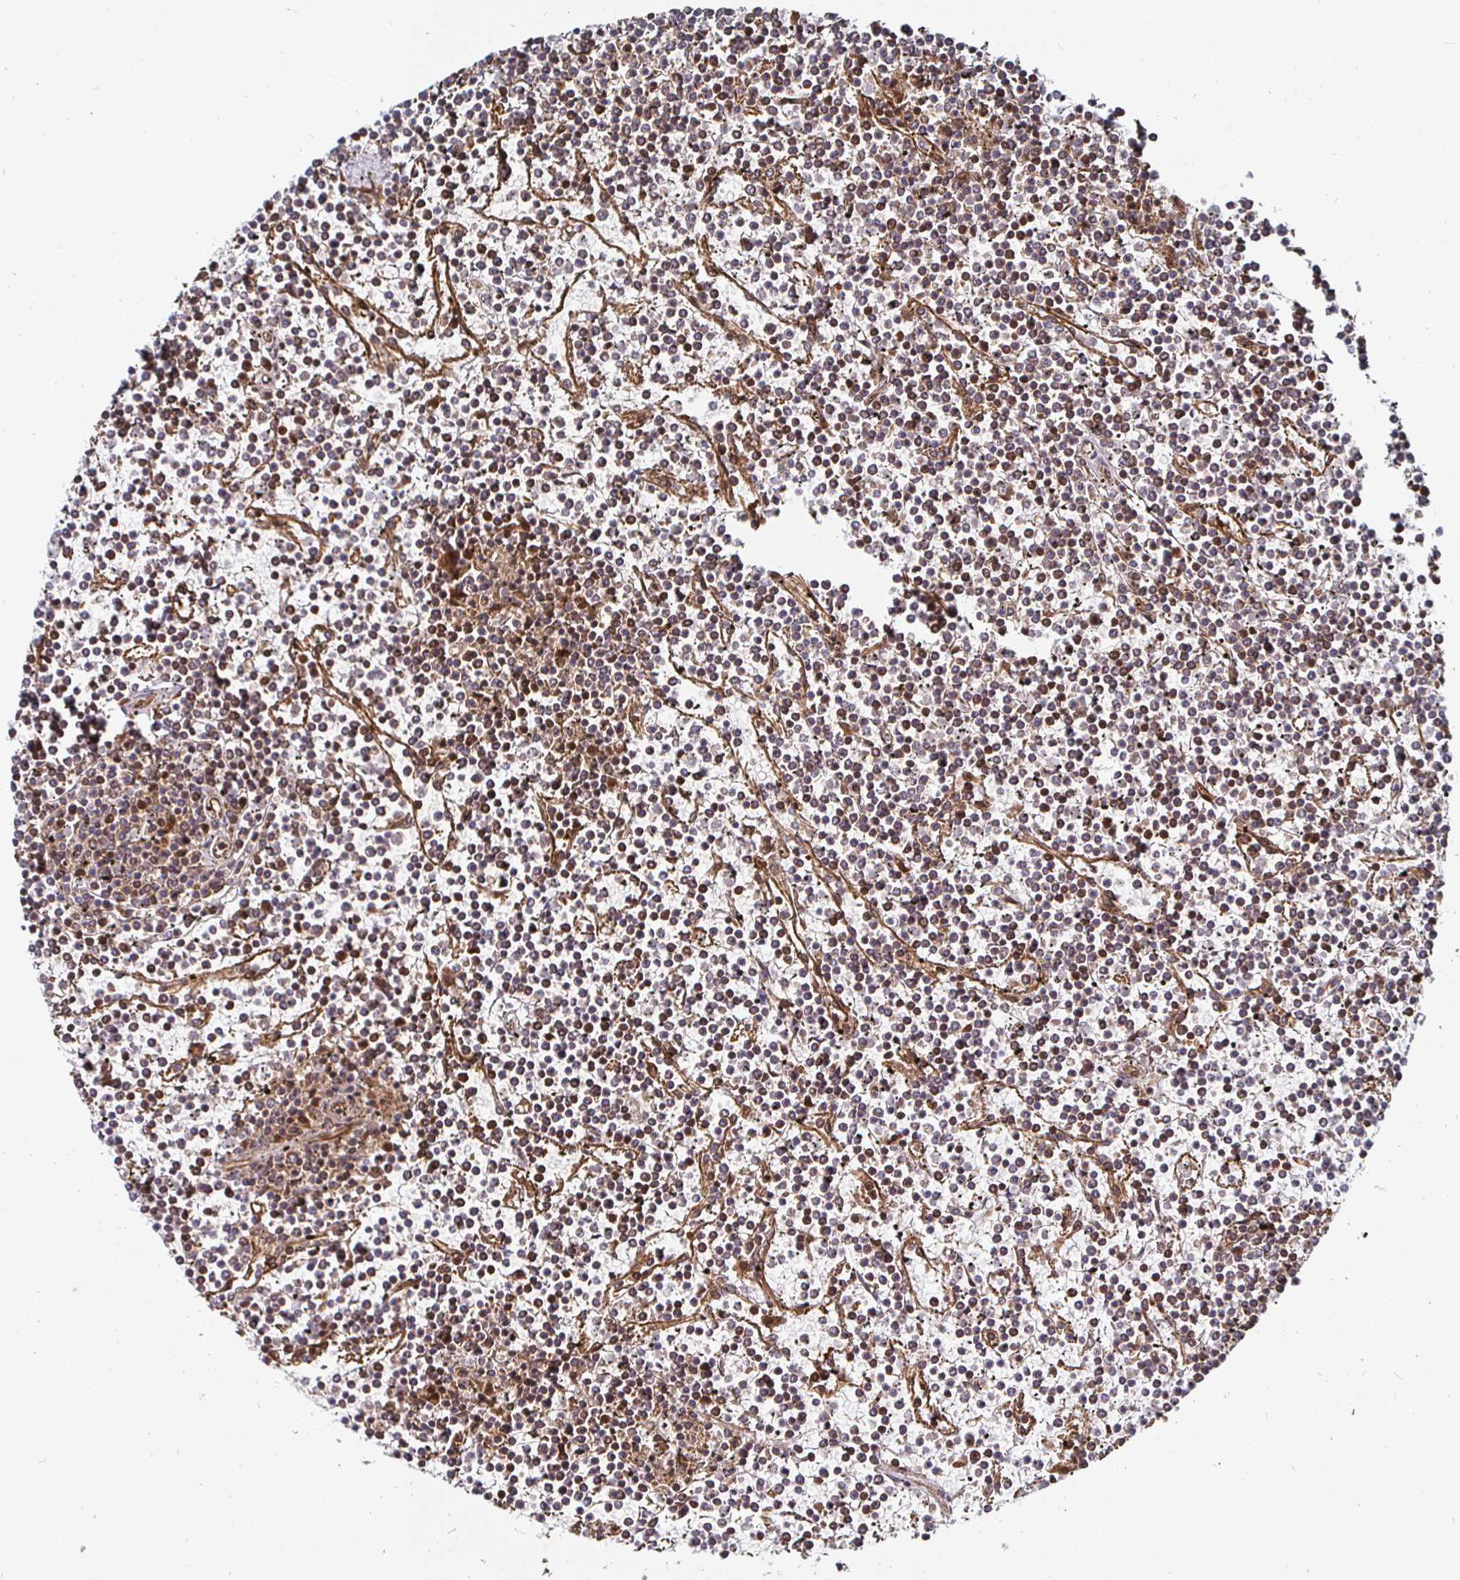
{"staining": {"intensity": "weak", "quantity": "<25%", "location": "cytoplasmic/membranous"}, "tissue": "lymphoma", "cell_type": "Tumor cells", "image_type": "cancer", "snomed": [{"axis": "morphology", "description": "Malignant lymphoma, non-Hodgkin's type, Low grade"}, {"axis": "topography", "description": "Spleen"}], "caption": "The photomicrograph displays no significant staining in tumor cells of lymphoma.", "gene": "TBKBP1", "patient": {"sex": "female", "age": 19}}